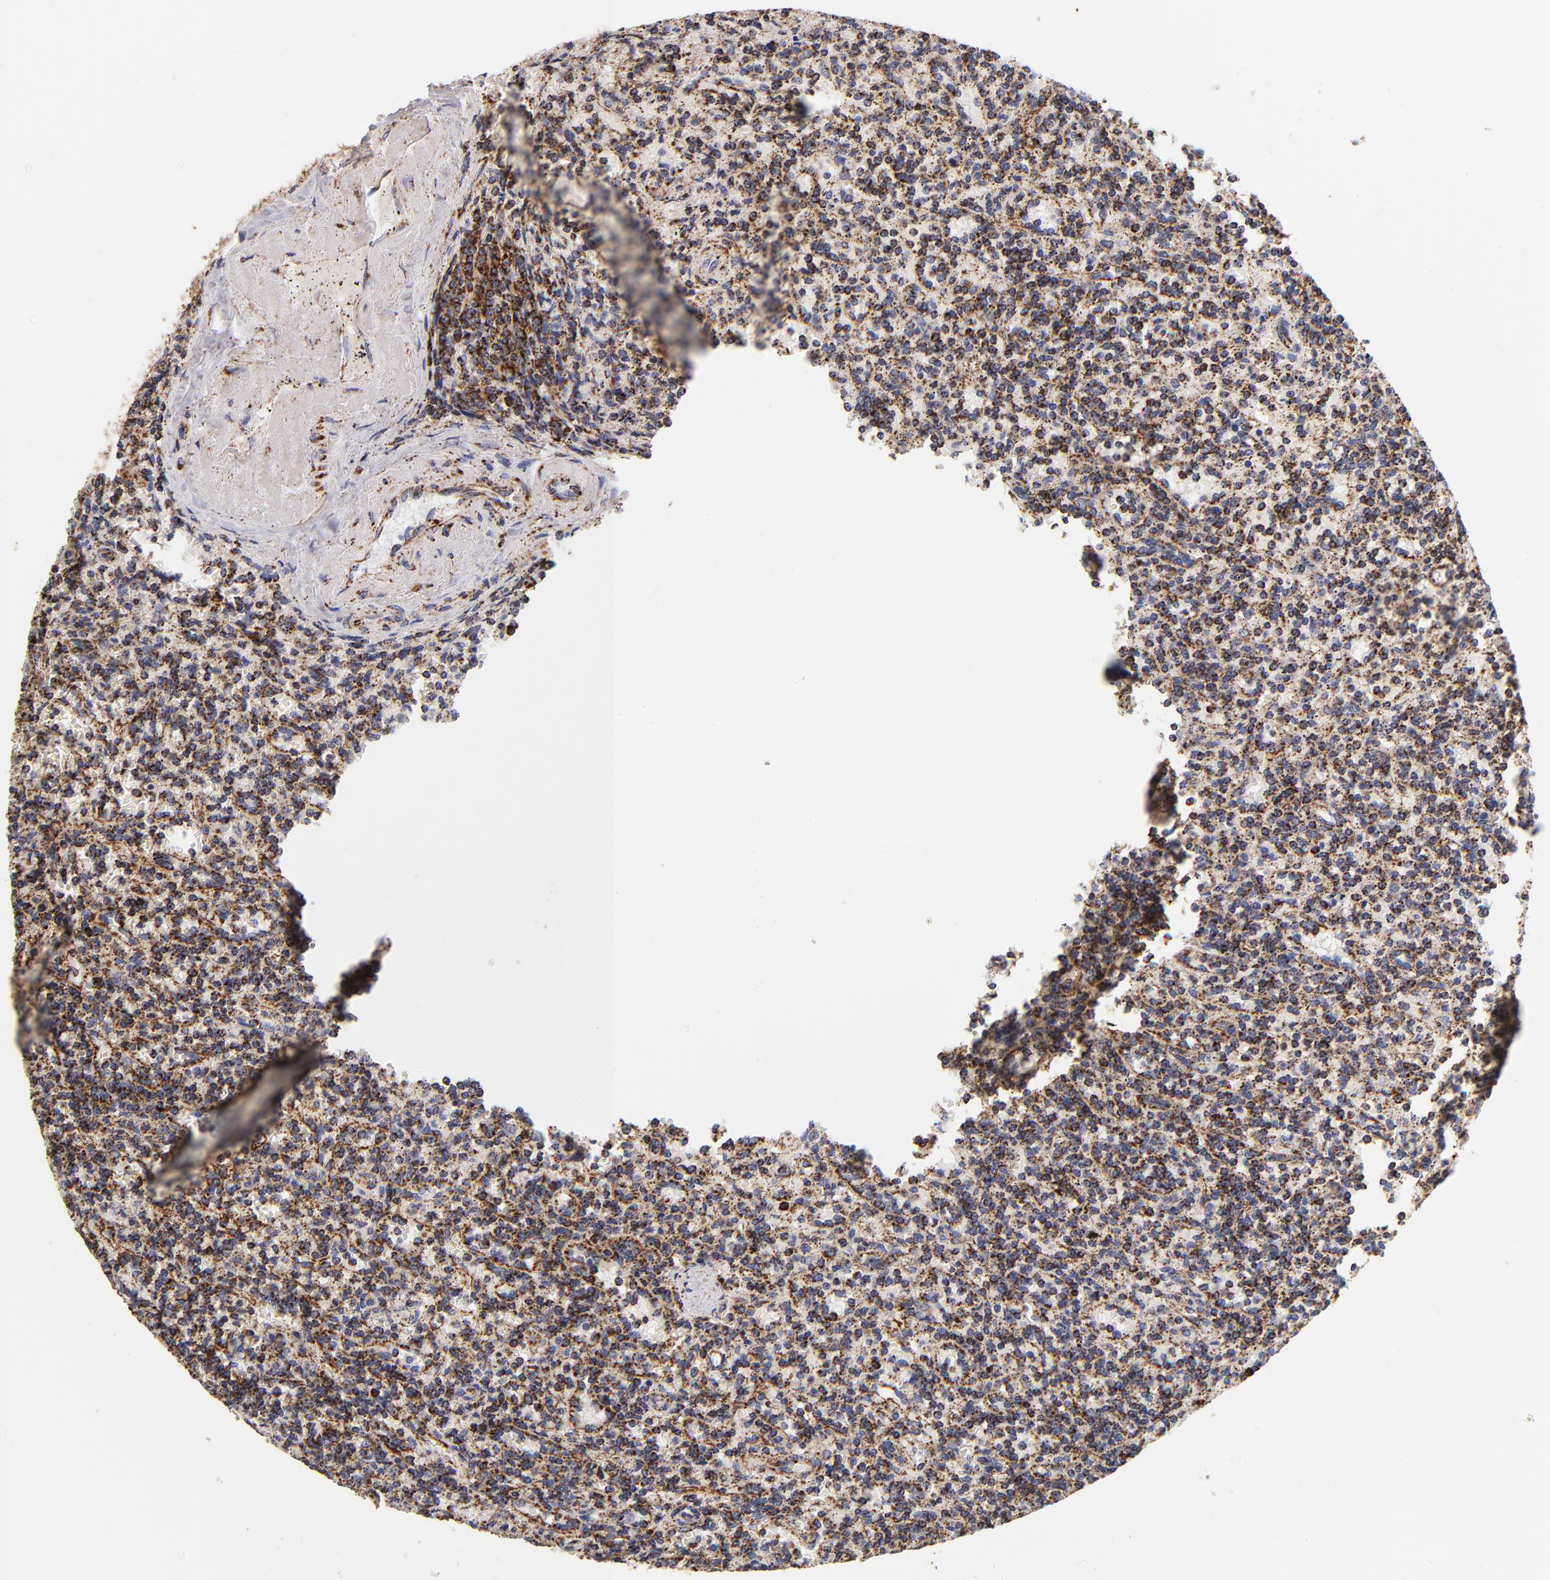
{"staining": {"intensity": "strong", "quantity": ">75%", "location": "cytoplasmic/membranous"}, "tissue": "lymphoma", "cell_type": "Tumor cells", "image_type": "cancer", "snomed": [{"axis": "morphology", "description": "Malignant lymphoma, non-Hodgkin's type, Low grade"}, {"axis": "topography", "description": "Spleen"}], "caption": "Immunohistochemistry of lymphoma displays high levels of strong cytoplasmic/membranous expression in about >75% of tumor cells.", "gene": "ECHS1", "patient": {"sex": "male", "age": 73}}